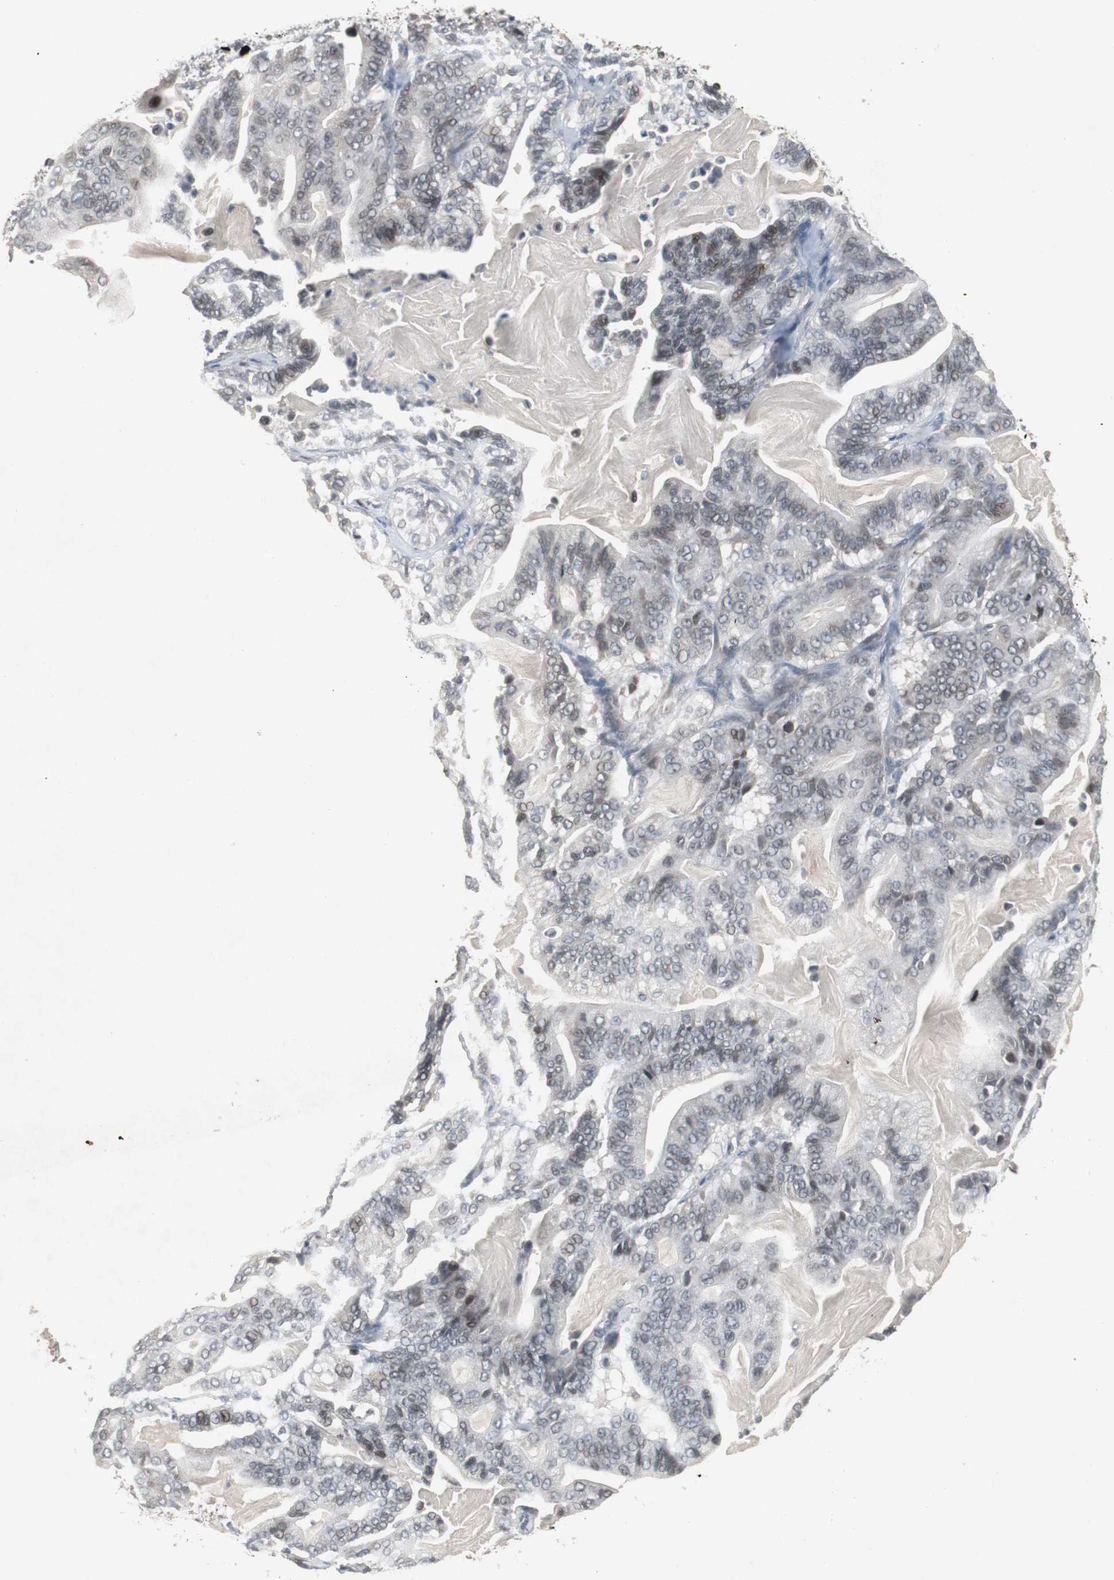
{"staining": {"intensity": "moderate", "quantity": "<25%", "location": "nuclear"}, "tissue": "pancreatic cancer", "cell_type": "Tumor cells", "image_type": "cancer", "snomed": [{"axis": "morphology", "description": "Adenocarcinoma, NOS"}, {"axis": "topography", "description": "Pancreas"}], "caption": "Pancreatic adenocarcinoma stained for a protein (brown) demonstrates moderate nuclear positive positivity in about <25% of tumor cells.", "gene": "ZNF396", "patient": {"sex": "male", "age": 63}}